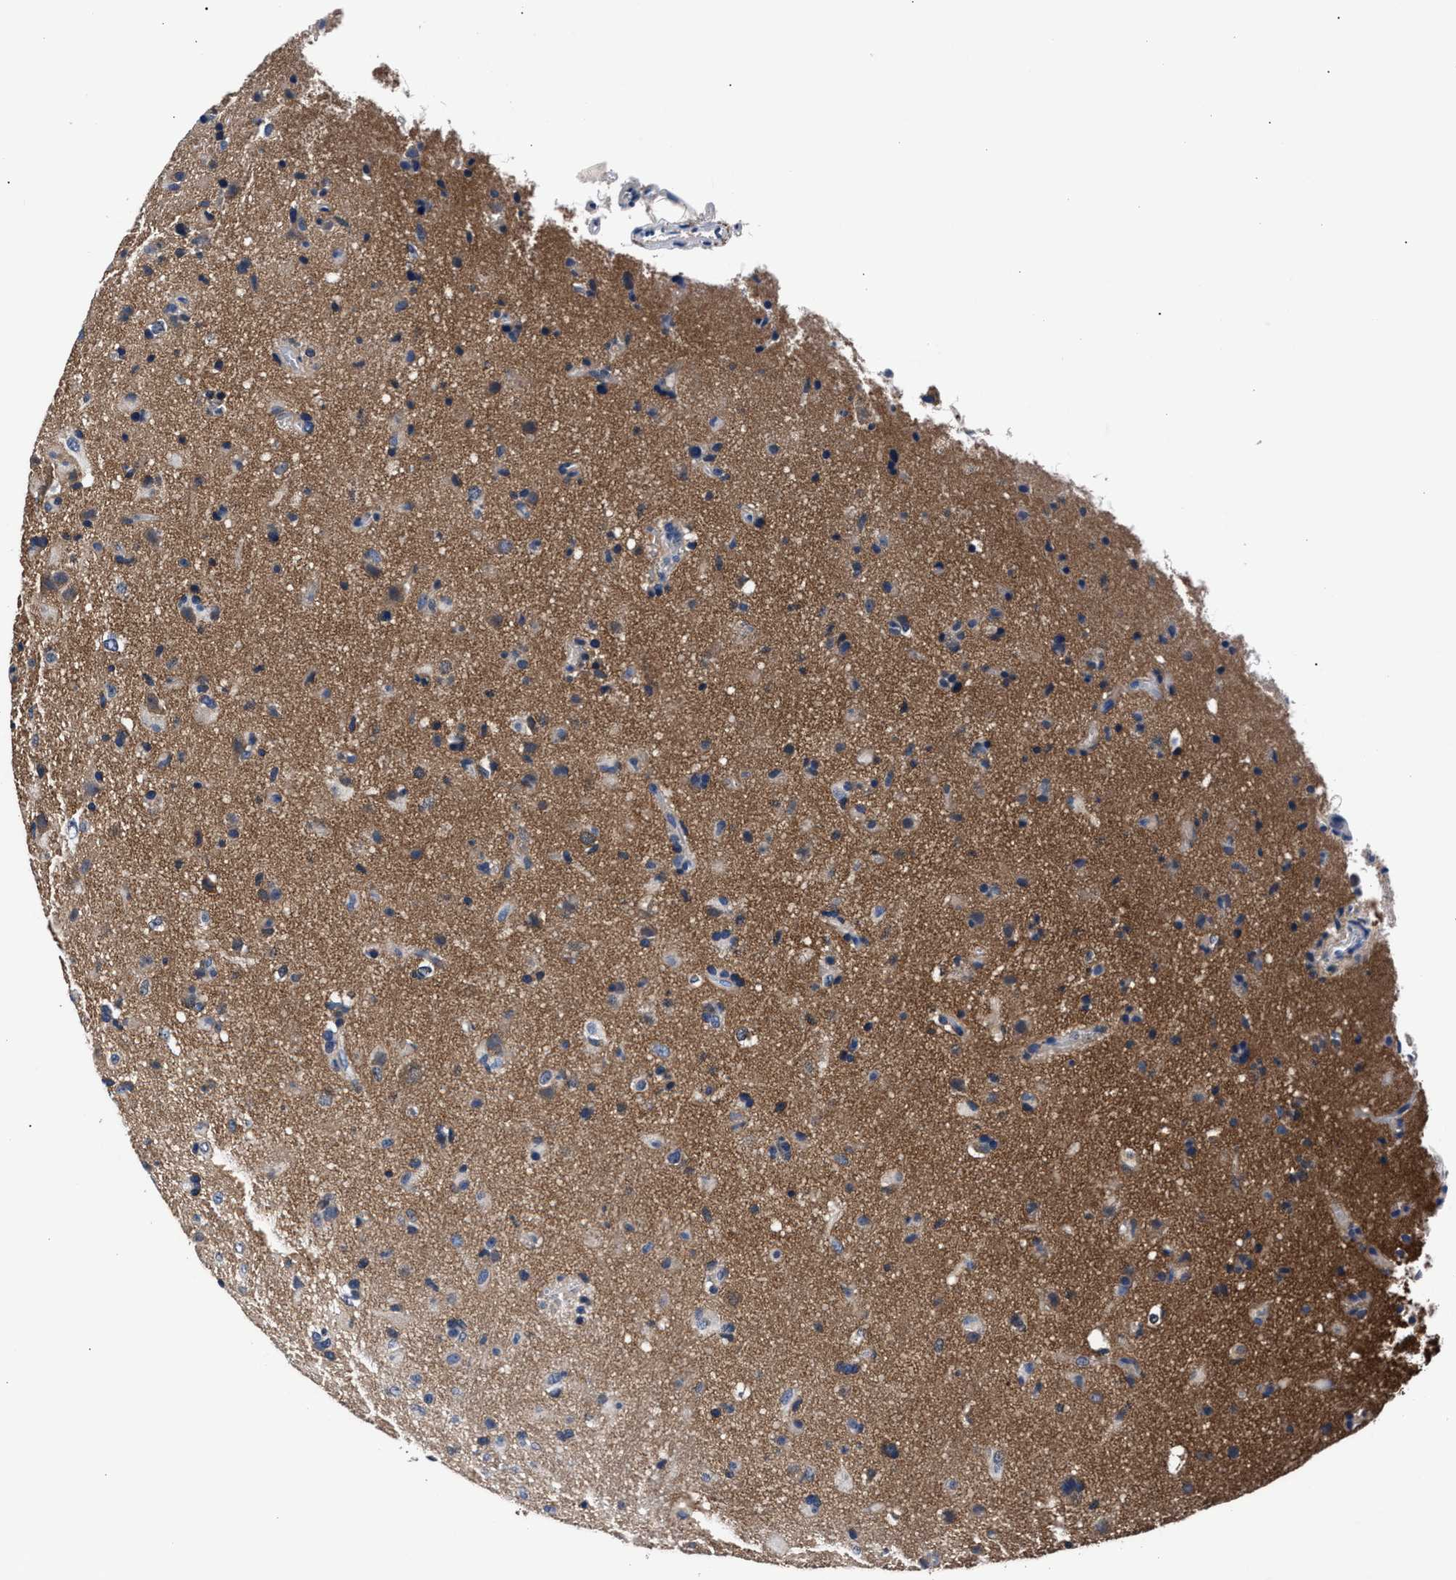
{"staining": {"intensity": "negative", "quantity": "none", "location": "none"}, "tissue": "glioma", "cell_type": "Tumor cells", "image_type": "cancer", "snomed": [{"axis": "morphology", "description": "Glioma, malignant, Low grade"}, {"axis": "topography", "description": "Brain"}], "caption": "This is an immunohistochemistry photomicrograph of human malignant low-grade glioma. There is no positivity in tumor cells.", "gene": "PHF24", "patient": {"sex": "male", "age": 65}}